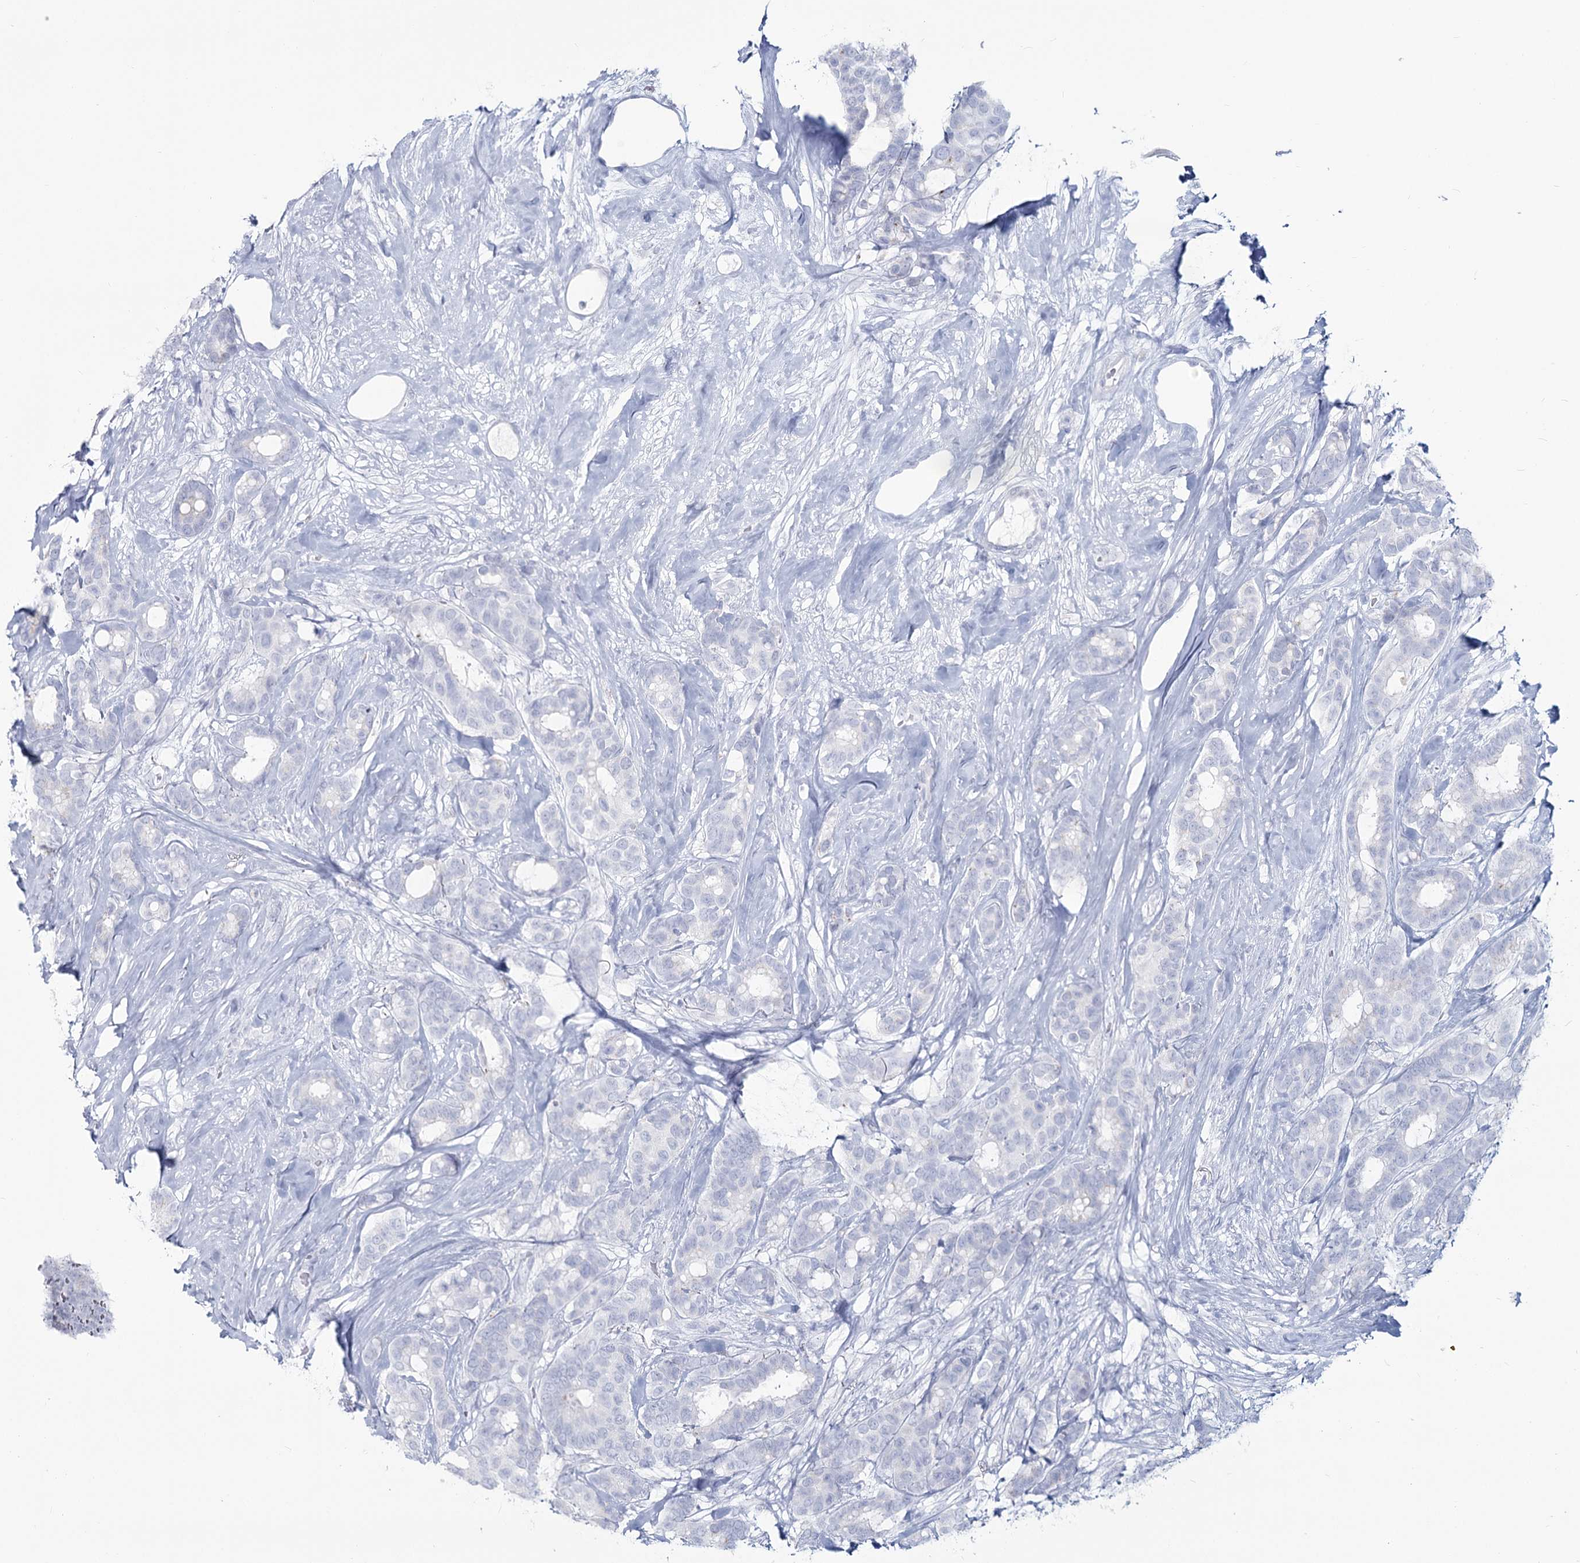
{"staining": {"intensity": "negative", "quantity": "none", "location": "none"}, "tissue": "breast cancer", "cell_type": "Tumor cells", "image_type": "cancer", "snomed": [{"axis": "morphology", "description": "Duct carcinoma"}, {"axis": "topography", "description": "Breast"}], "caption": "This micrograph is of invasive ductal carcinoma (breast) stained with immunohistochemistry to label a protein in brown with the nuclei are counter-stained blue. There is no positivity in tumor cells. (Brightfield microscopy of DAB (3,3'-diaminobenzidine) immunohistochemistry (IHC) at high magnification).", "gene": "SLC6A19", "patient": {"sex": "female", "age": 87}}